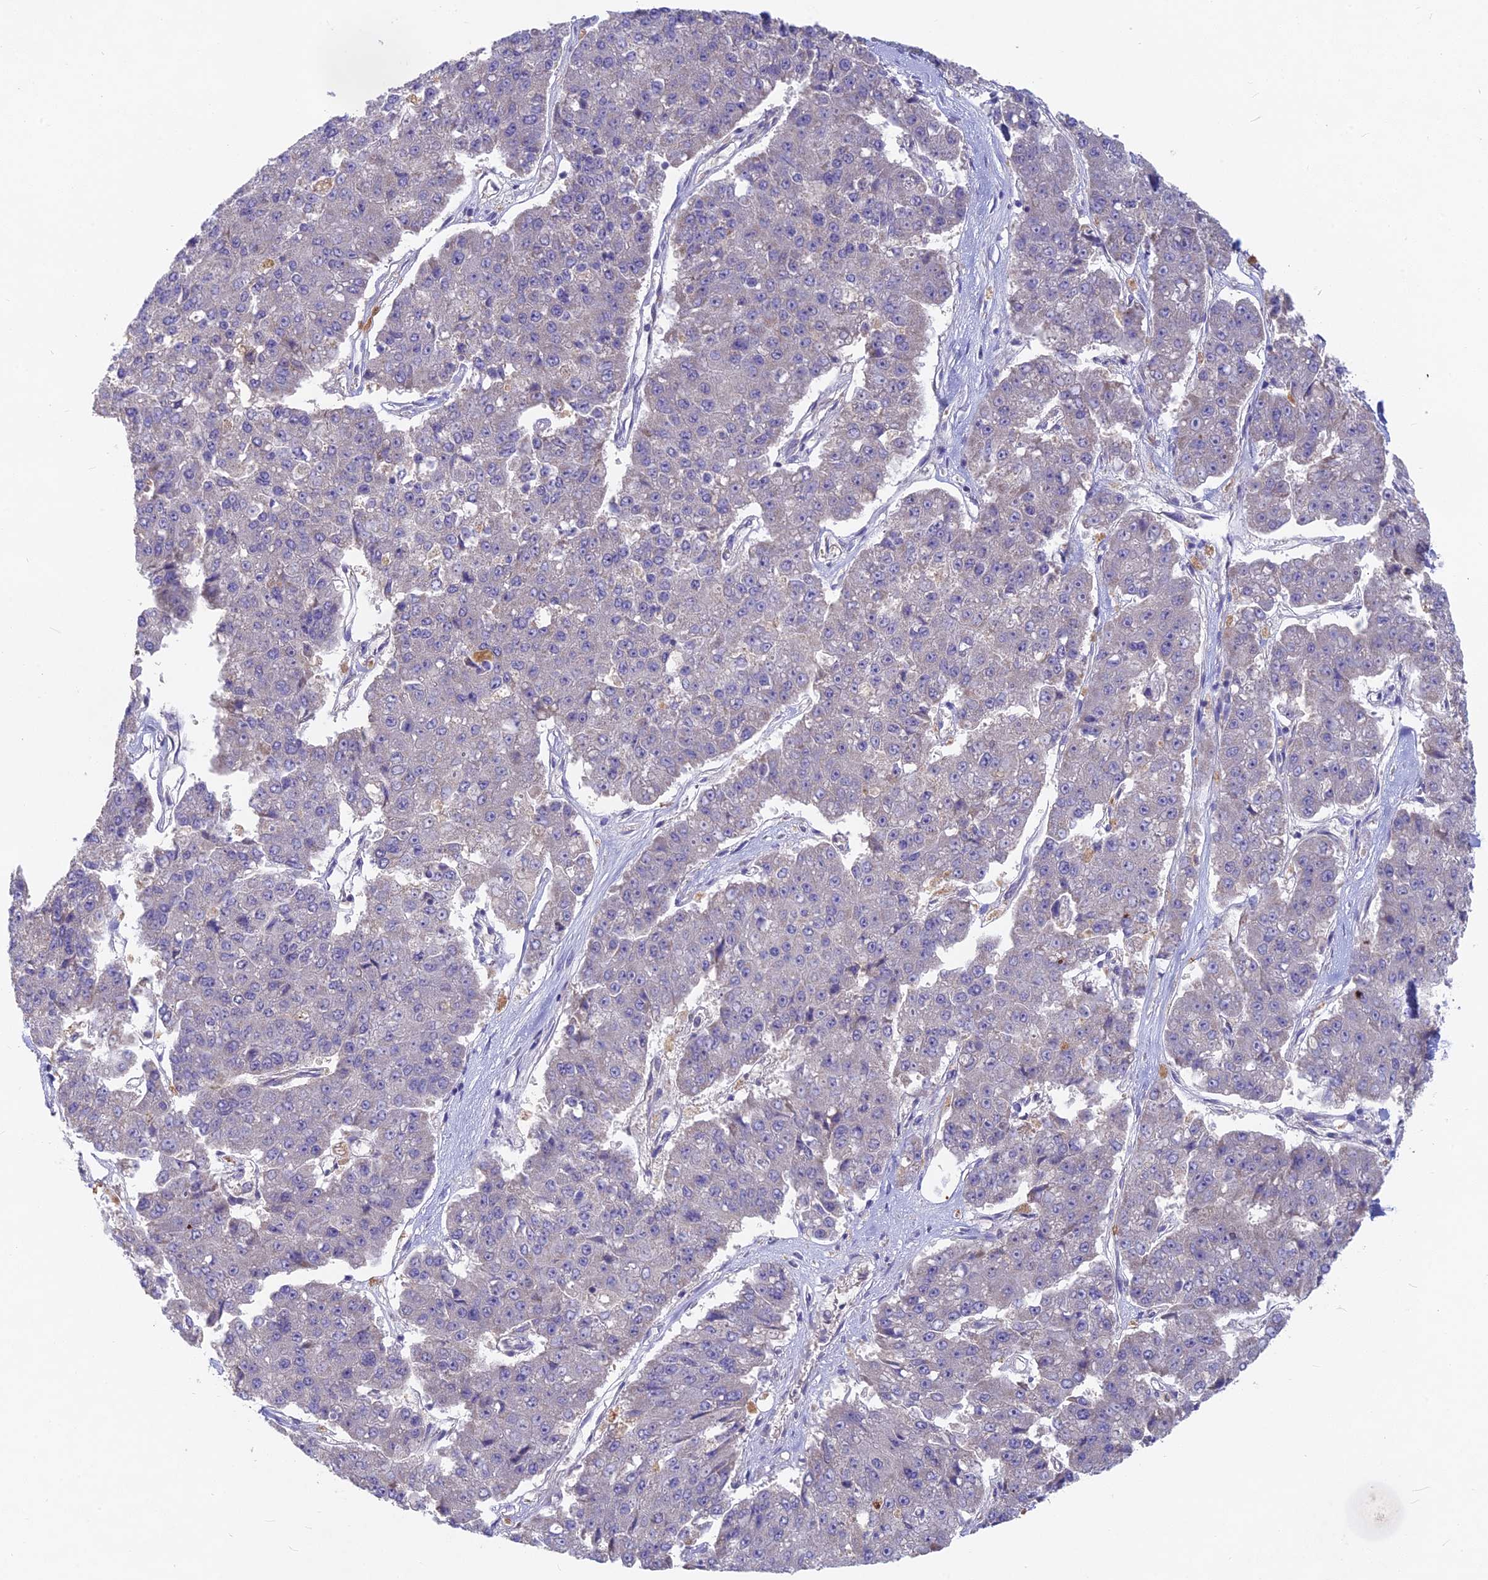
{"staining": {"intensity": "negative", "quantity": "none", "location": "none"}, "tissue": "pancreatic cancer", "cell_type": "Tumor cells", "image_type": "cancer", "snomed": [{"axis": "morphology", "description": "Adenocarcinoma, NOS"}, {"axis": "topography", "description": "Pancreas"}], "caption": "IHC of adenocarcinoma (pancreatic) demonstrates no staining in tumor cells.", "gene": "PZP", "patient": {"sex": "male", "age": 50}}